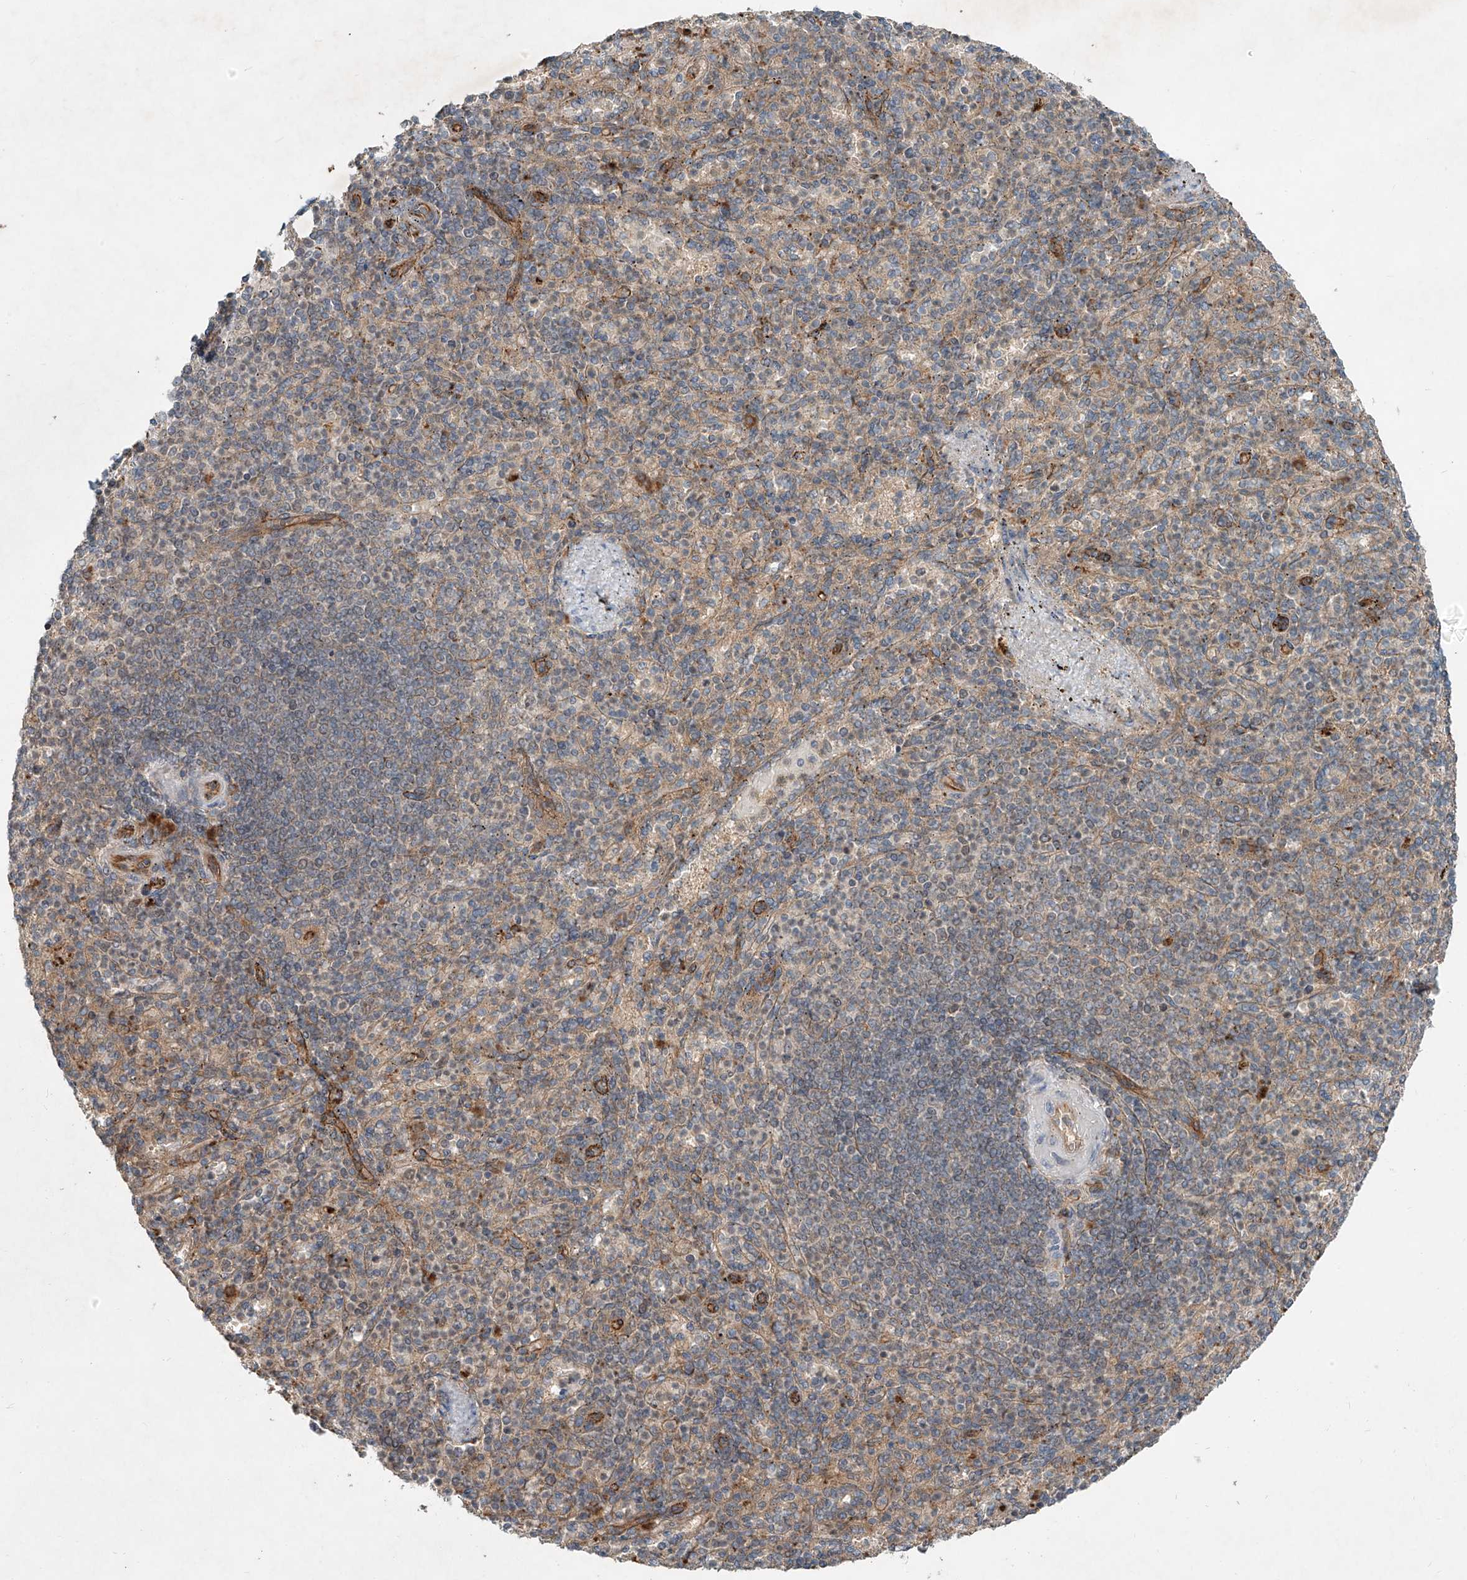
{"staining": {"intensity": "moderate", "quantity": "<25%", "location": "cytoplasmic/membranous"}, "tissue": "spleen", "cell_type": "Cells in red pulp", "image_type": "normal", "snomed": [{"axis": "morphology", "description": "Normal tissue, NOS"}, {"axis": "topography", "description": "Spleen"}], "caption": "Immunohistochemistry (IHC) of normal spleen exhibits low levels of moderate cytoplasmic/membranous expression in about <25% of cells in red pulp.", "gene": "IER5", "patient": {"sex": "female", "age": 74}}